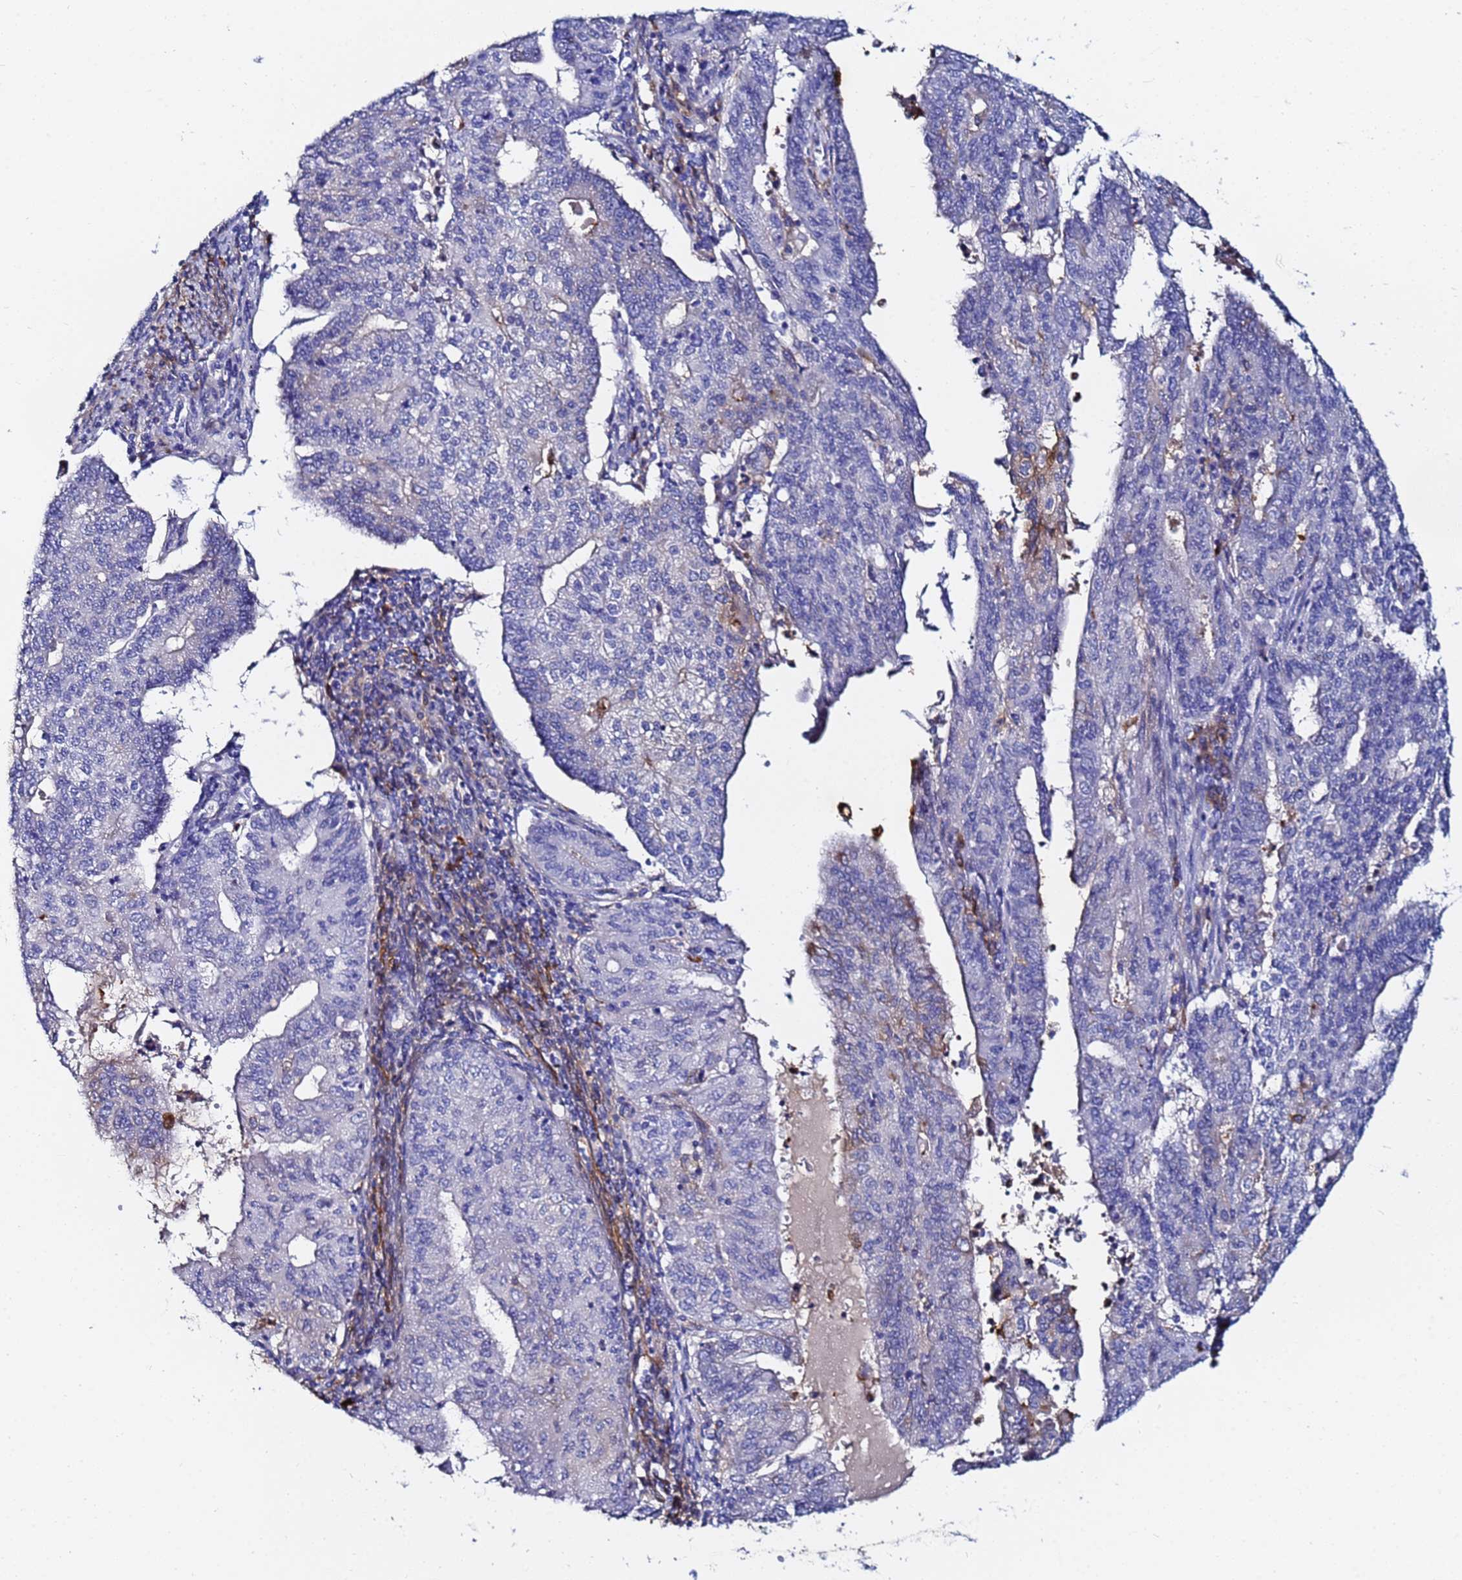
{"staining": {"intensity": "moderate", "quantity": "25%-75%", "location": "cytoplasmic/membranous"}, "tissue": "endometrial cancer", "cell_type": "Tumor cells", "image_type": "cancer", "snomed": [{"axis": "morphology", "description": "Adenocarcinoma, NOS"}, {"axis": "topography", "description": "Endometrium"}], "caption": "Immunohistochemistry (IHC) (DAB) staining of endometrial cancer displays moderate cytoplasmic/membranous protein staining in about 25%-75% of tumor cells.", "gene": "BASP1", "patient": {"sex": "female", "age": 59}}